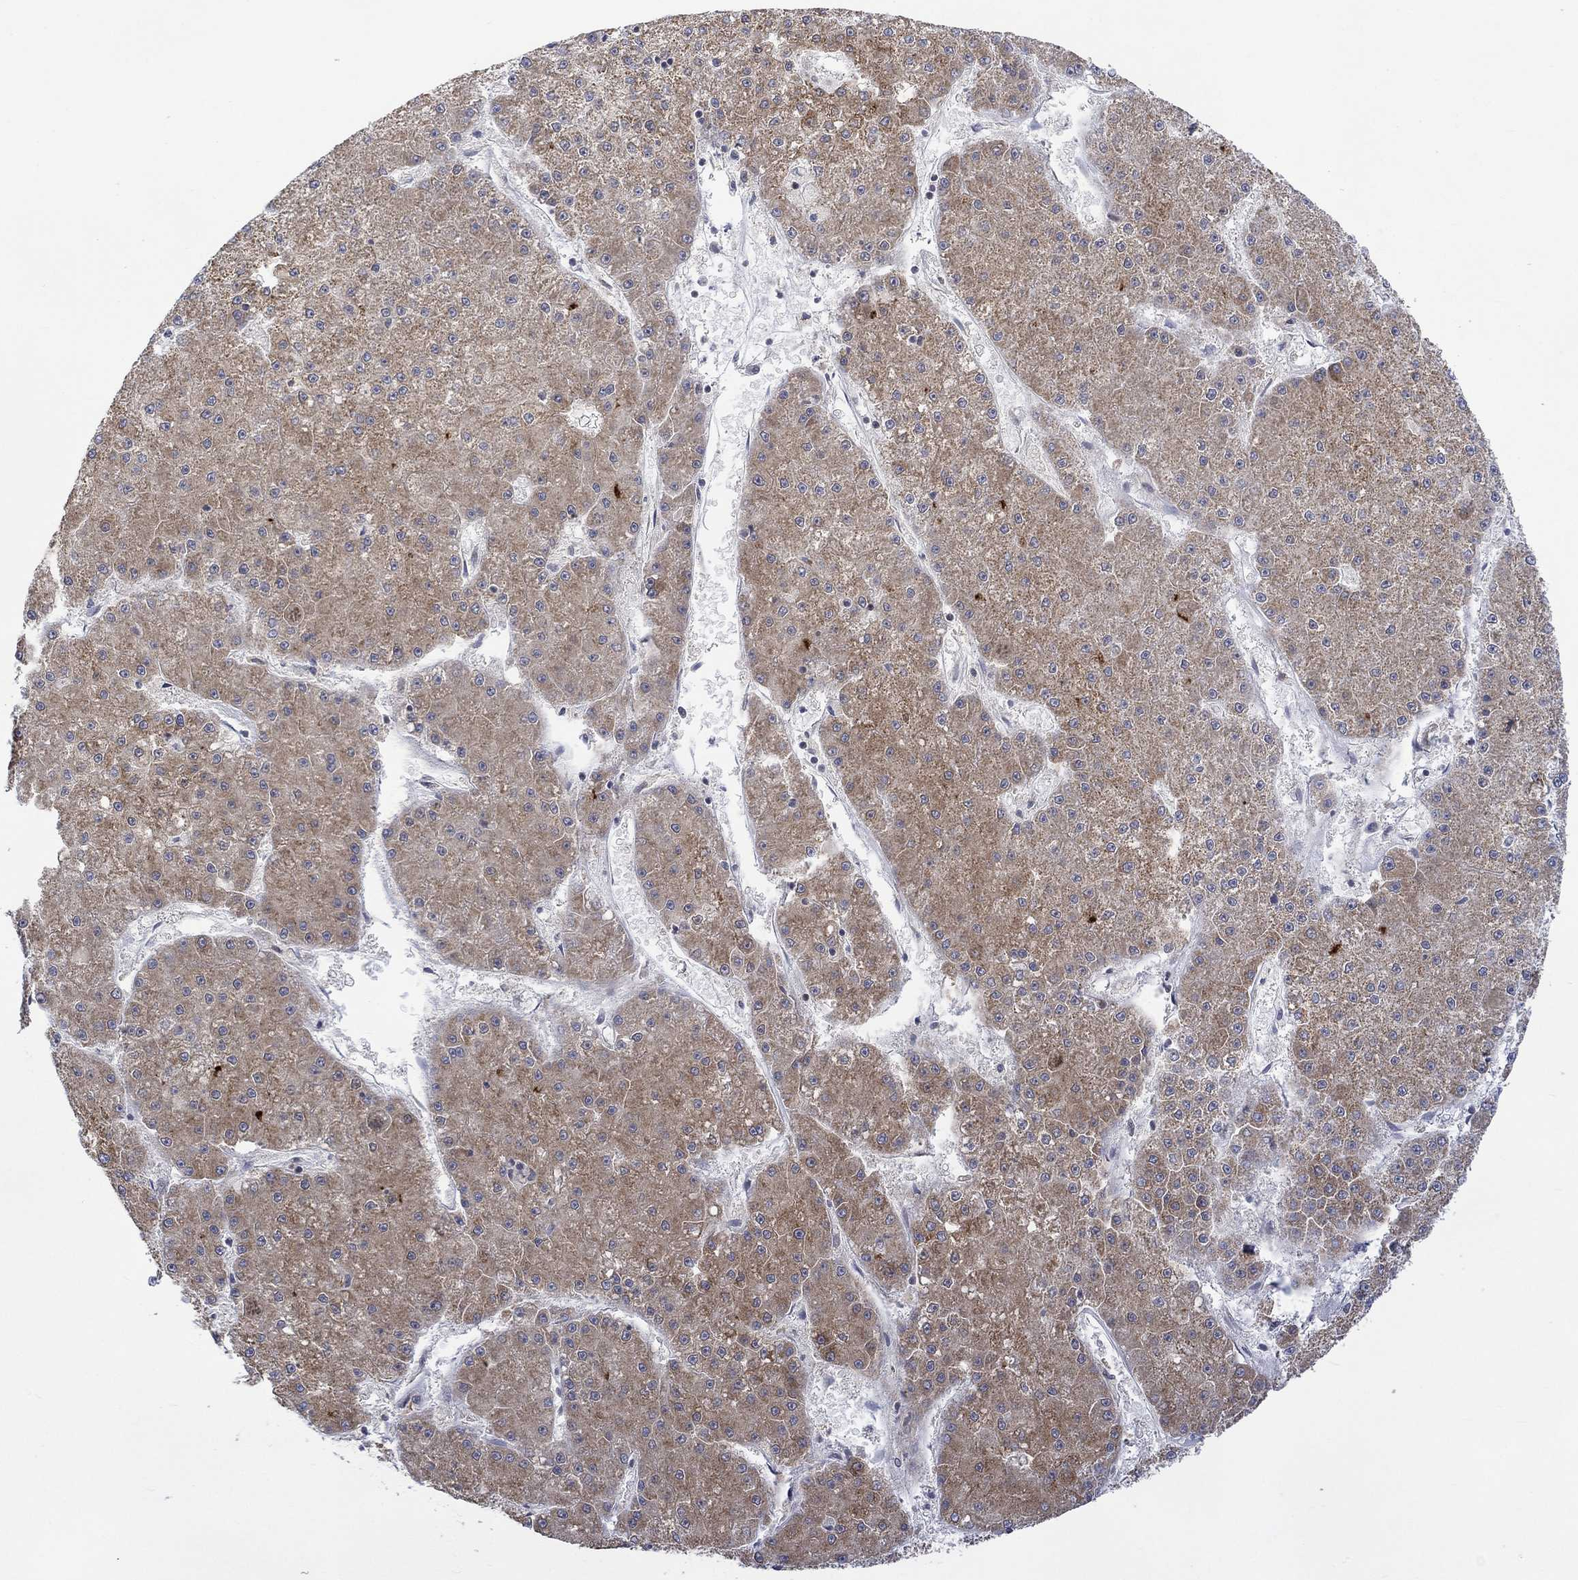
{"staining": {"intensity": "weak", "quantity": ">75%", "location": "cytoplasmic/membranous"}, "tissue": "liver cancer", "cell_type": "Tumor cells", "image_type": "cancer", "snomed": [{"axis": "morphology", "description": "Carcinoma, Hepatocellular, NOS"}, {"axis": "topography", "description": "Liver"}], "caption": "Immunohistochemical staining of liver hepatocellular carcinoma reveals weak cytoplasmic/membranous protein staining in about >75% of tumor cells.", "gene": "SLC48A1", "patient": {"sex": "male", "age": 73}}